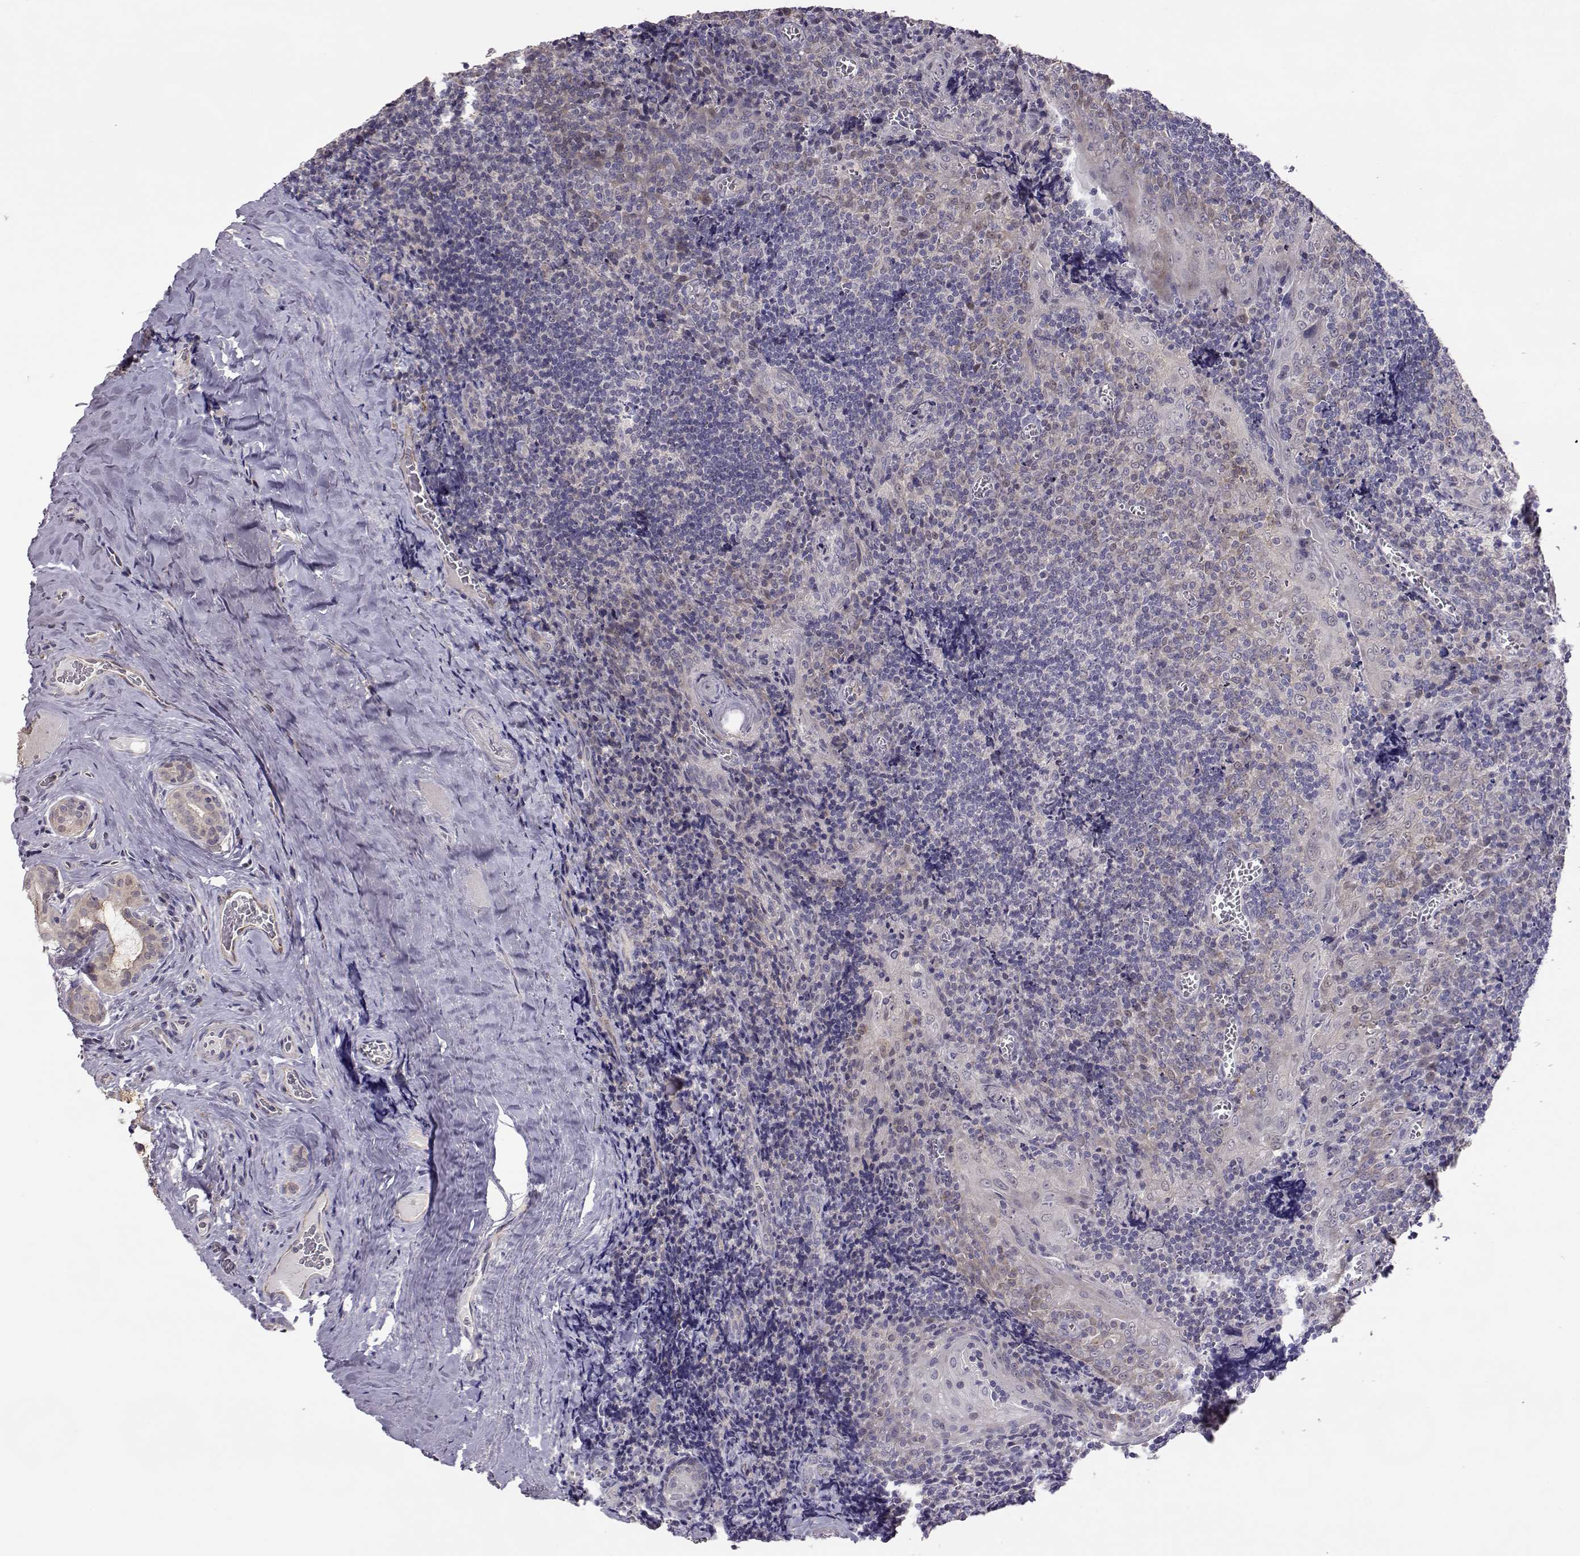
{"staining": {"intensity": "negative", "quantity": "none", "location": "none"}, "tissue": "tonsil", "cell_type": "Germinal center cells", "image_type": "normal", "snomed": [{"axis": "morphology", "description": "Normal tissue, NOS"}, {"axis": "morphology", "description": "Inflammation, NOS"}, {"axis": "topography", "description": "Tonsil"}], "caption": "An image of tonsil stained for a protein displays no brown staining in germinal center cells. The staining was performed using DAB (3,3'-diaminobenzidine) to visualize the protein expression in brown, while the nuclei were stained in blue with hematoxylin (Magnification: 20x).", "gene": "NCAM2", "patient": {"sex": "female", "age": 31}}